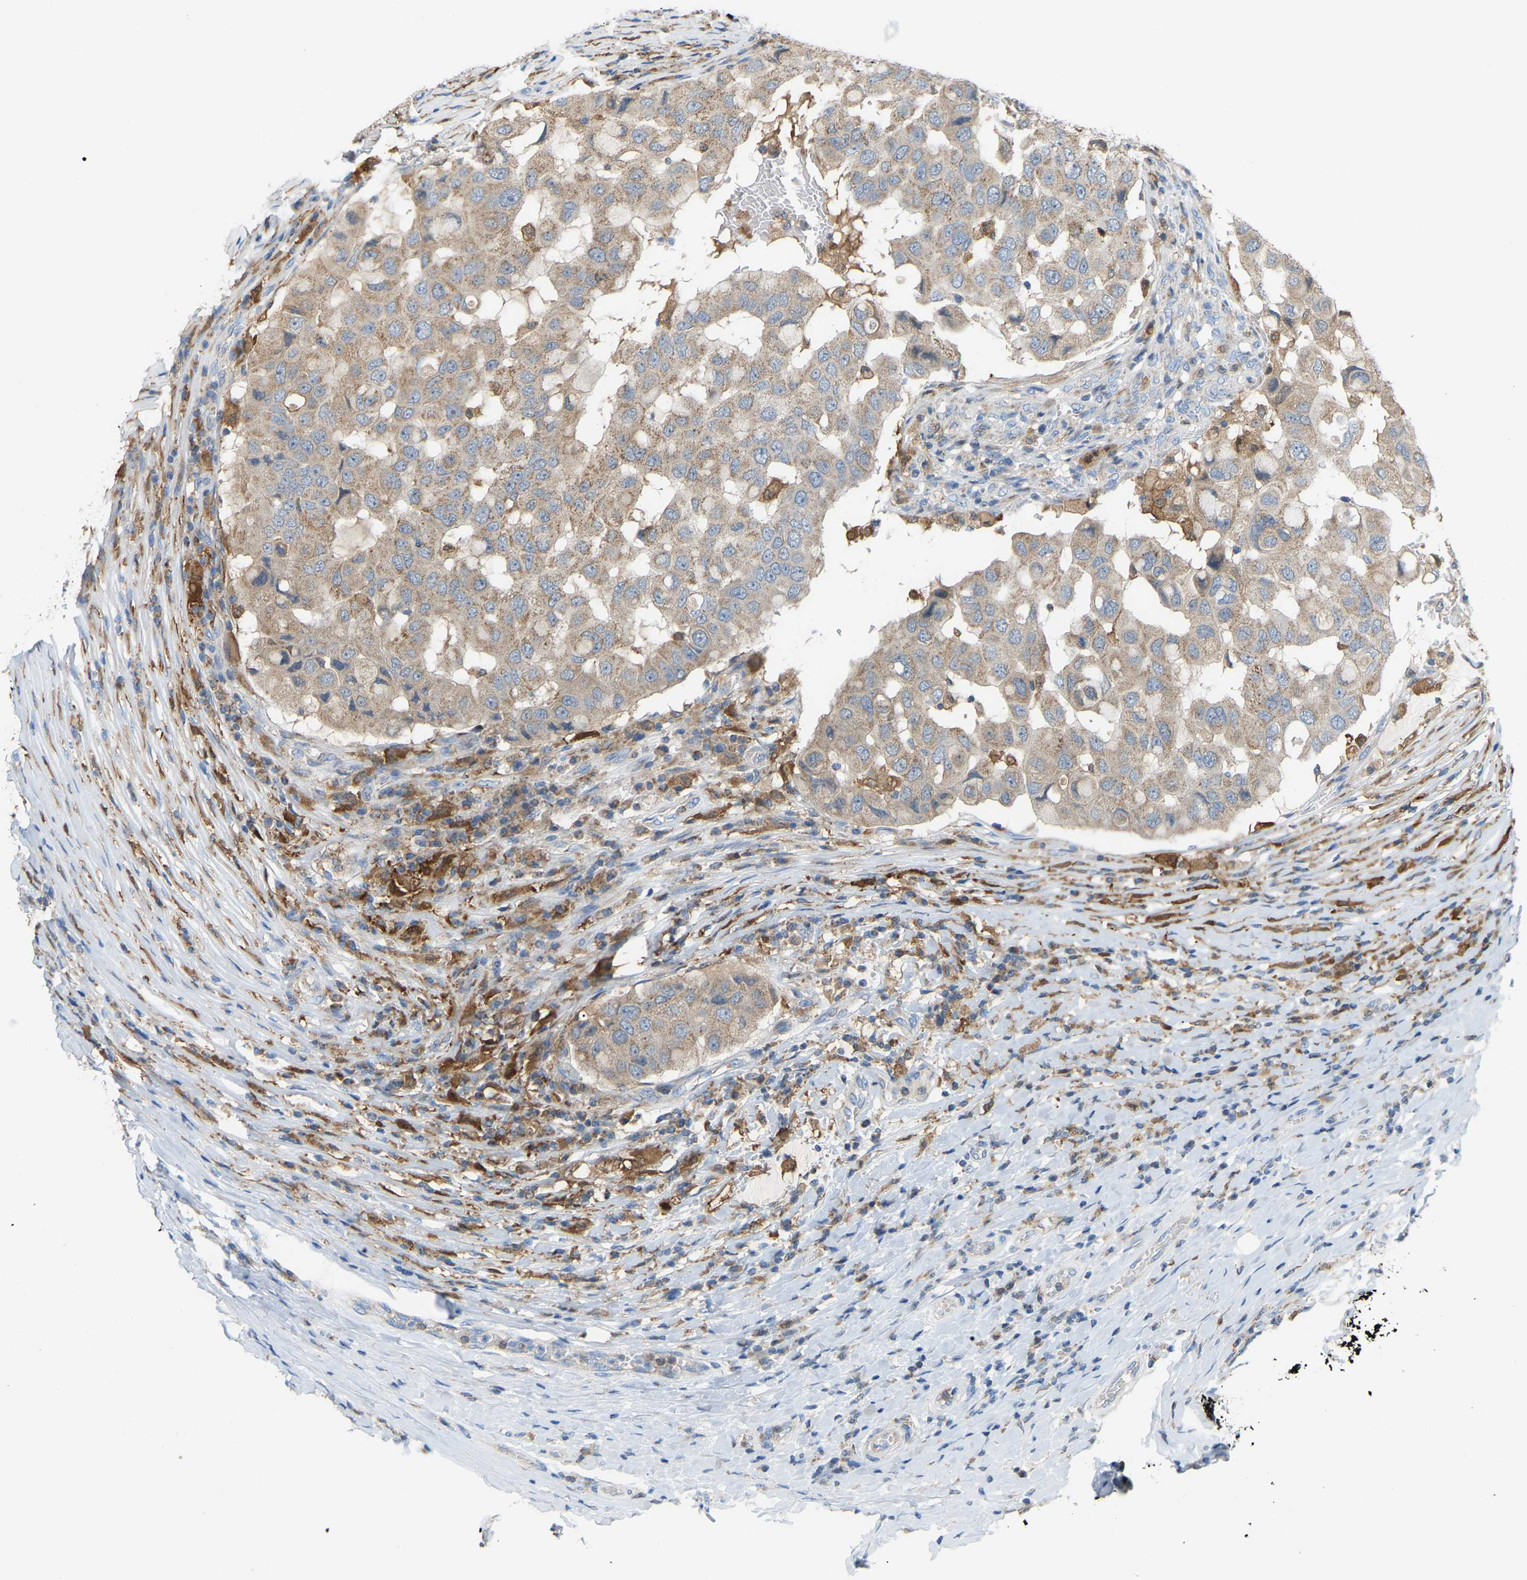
{"staining": {"intensity": "weak", "quantity": ">75%", "location": "cytoplasmic/membranous"}, "tissue": "breast cancer", "cell_type": "Tumor cells", "image_type": "cancer", "snomed": [{"axis": "morphology", "description": "Duct carcinoma"}, {"axis": "topography", "description": "Breast"}], "caption": "Infiltrating ductal carcinoma (breast) was stained to show a protein in brown. There is low levels of weak cytoplasmic/membranous positivity in approximately >75% of tumor cells.", "gene": "CROT", "patient": {"sex": "female", "age": 27}}